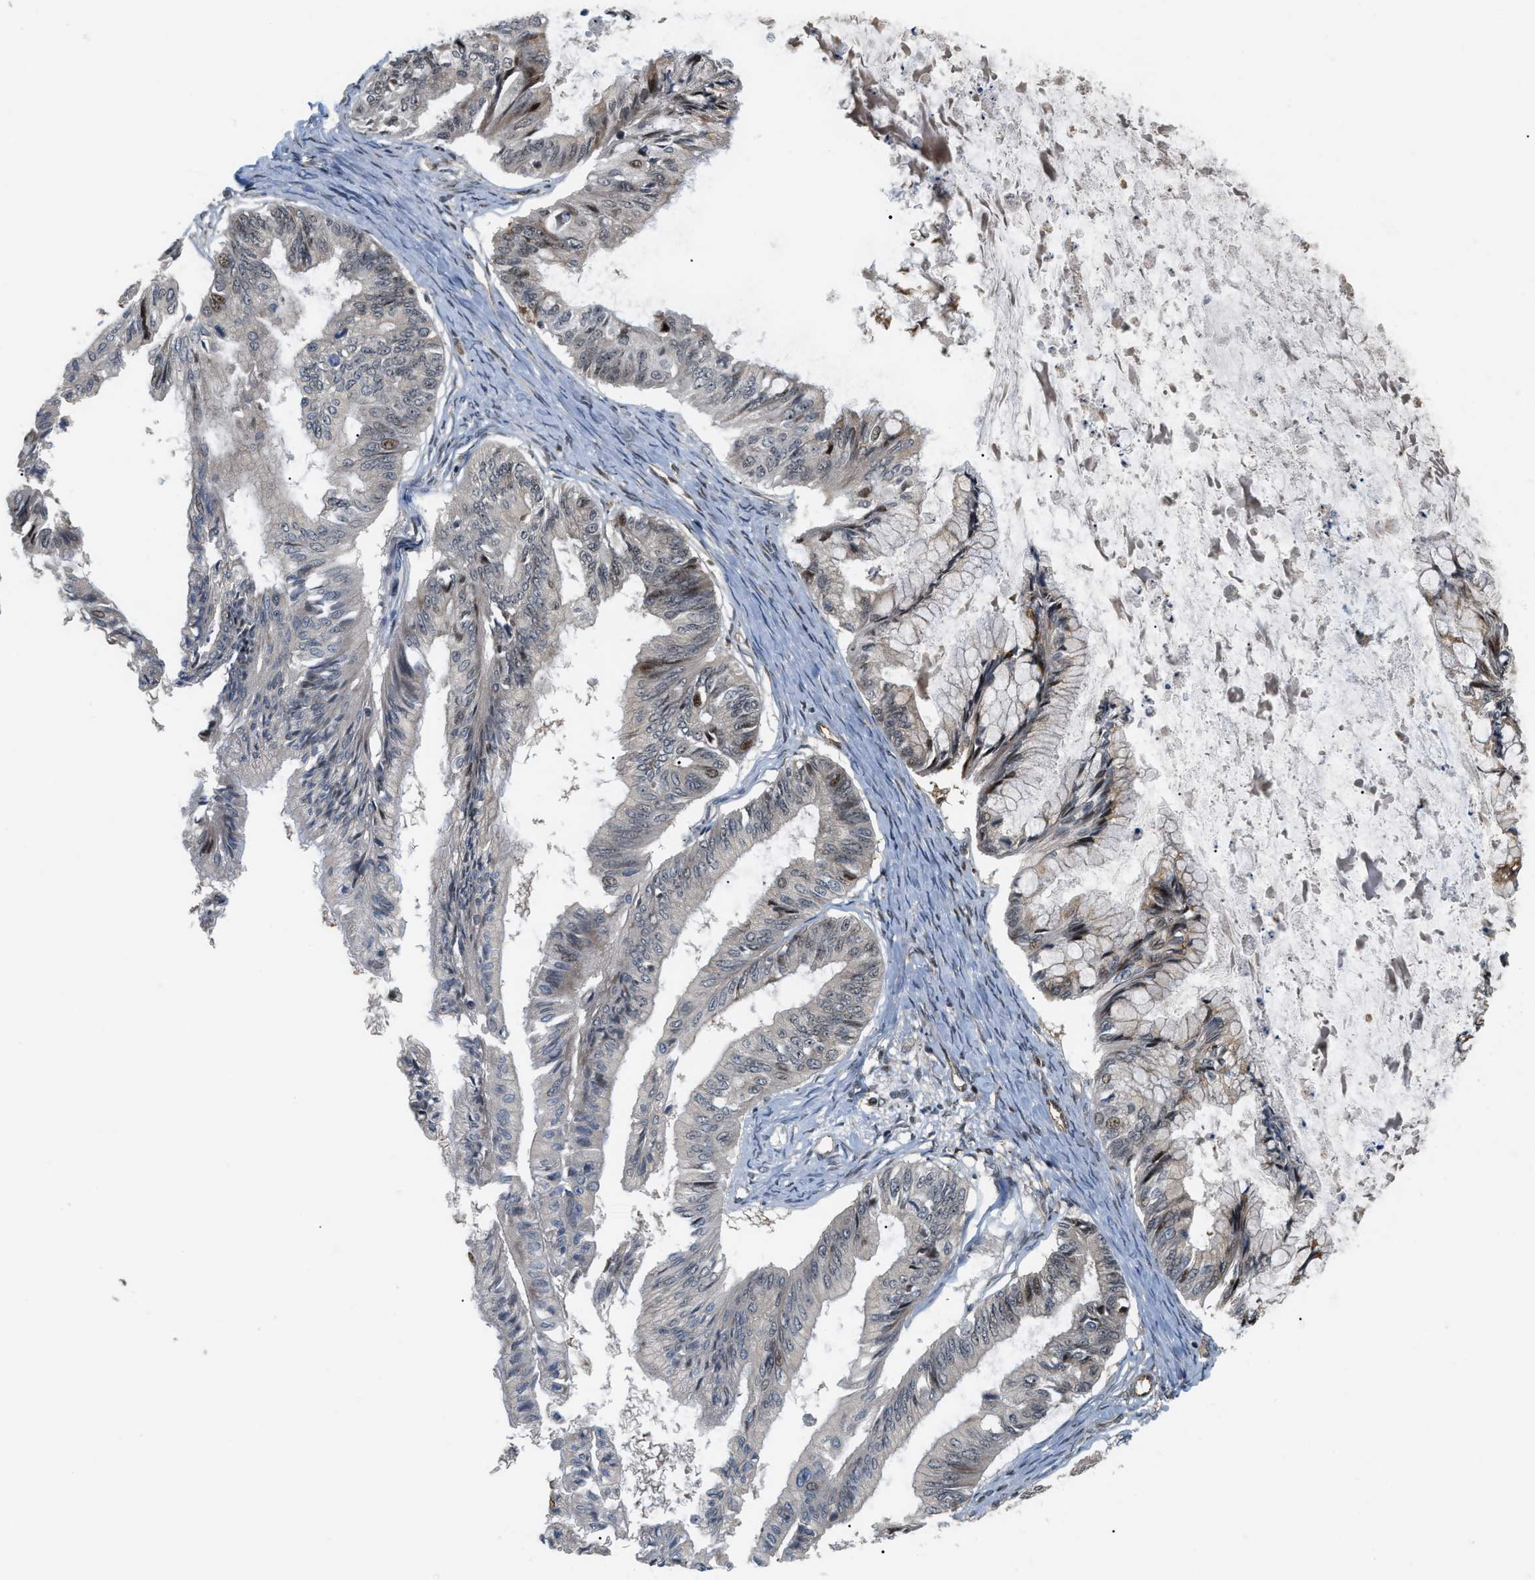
{"staining": {"intensity": "strong", "quantity": "<25%", "location": "cytoplasmic/membranous,nuclear"}, "tissue": "ovarian cancer", "cell_type": "Tumor cells", "image_type": "cancer", "snomed": [{"axis": "morphology", "description": "Cystadenocarcinoma, mucinous, NOS"}, {"axis": "topography", "description": "Ovary"}], "caption": "Immunohistochemical staining of human mucinous cystadenocarcinoma (ovarian) shows strong cytoplasmic/membranous and nuclear protein positivity in about <25% of tumor cells. The protein of interest is stained brown, and the nuclei are stained in blue (DAB IHC with brightfield microscopy, high magnification).", "gene": "LTA4H", "patient": {"sex": "female", "age": 57}}